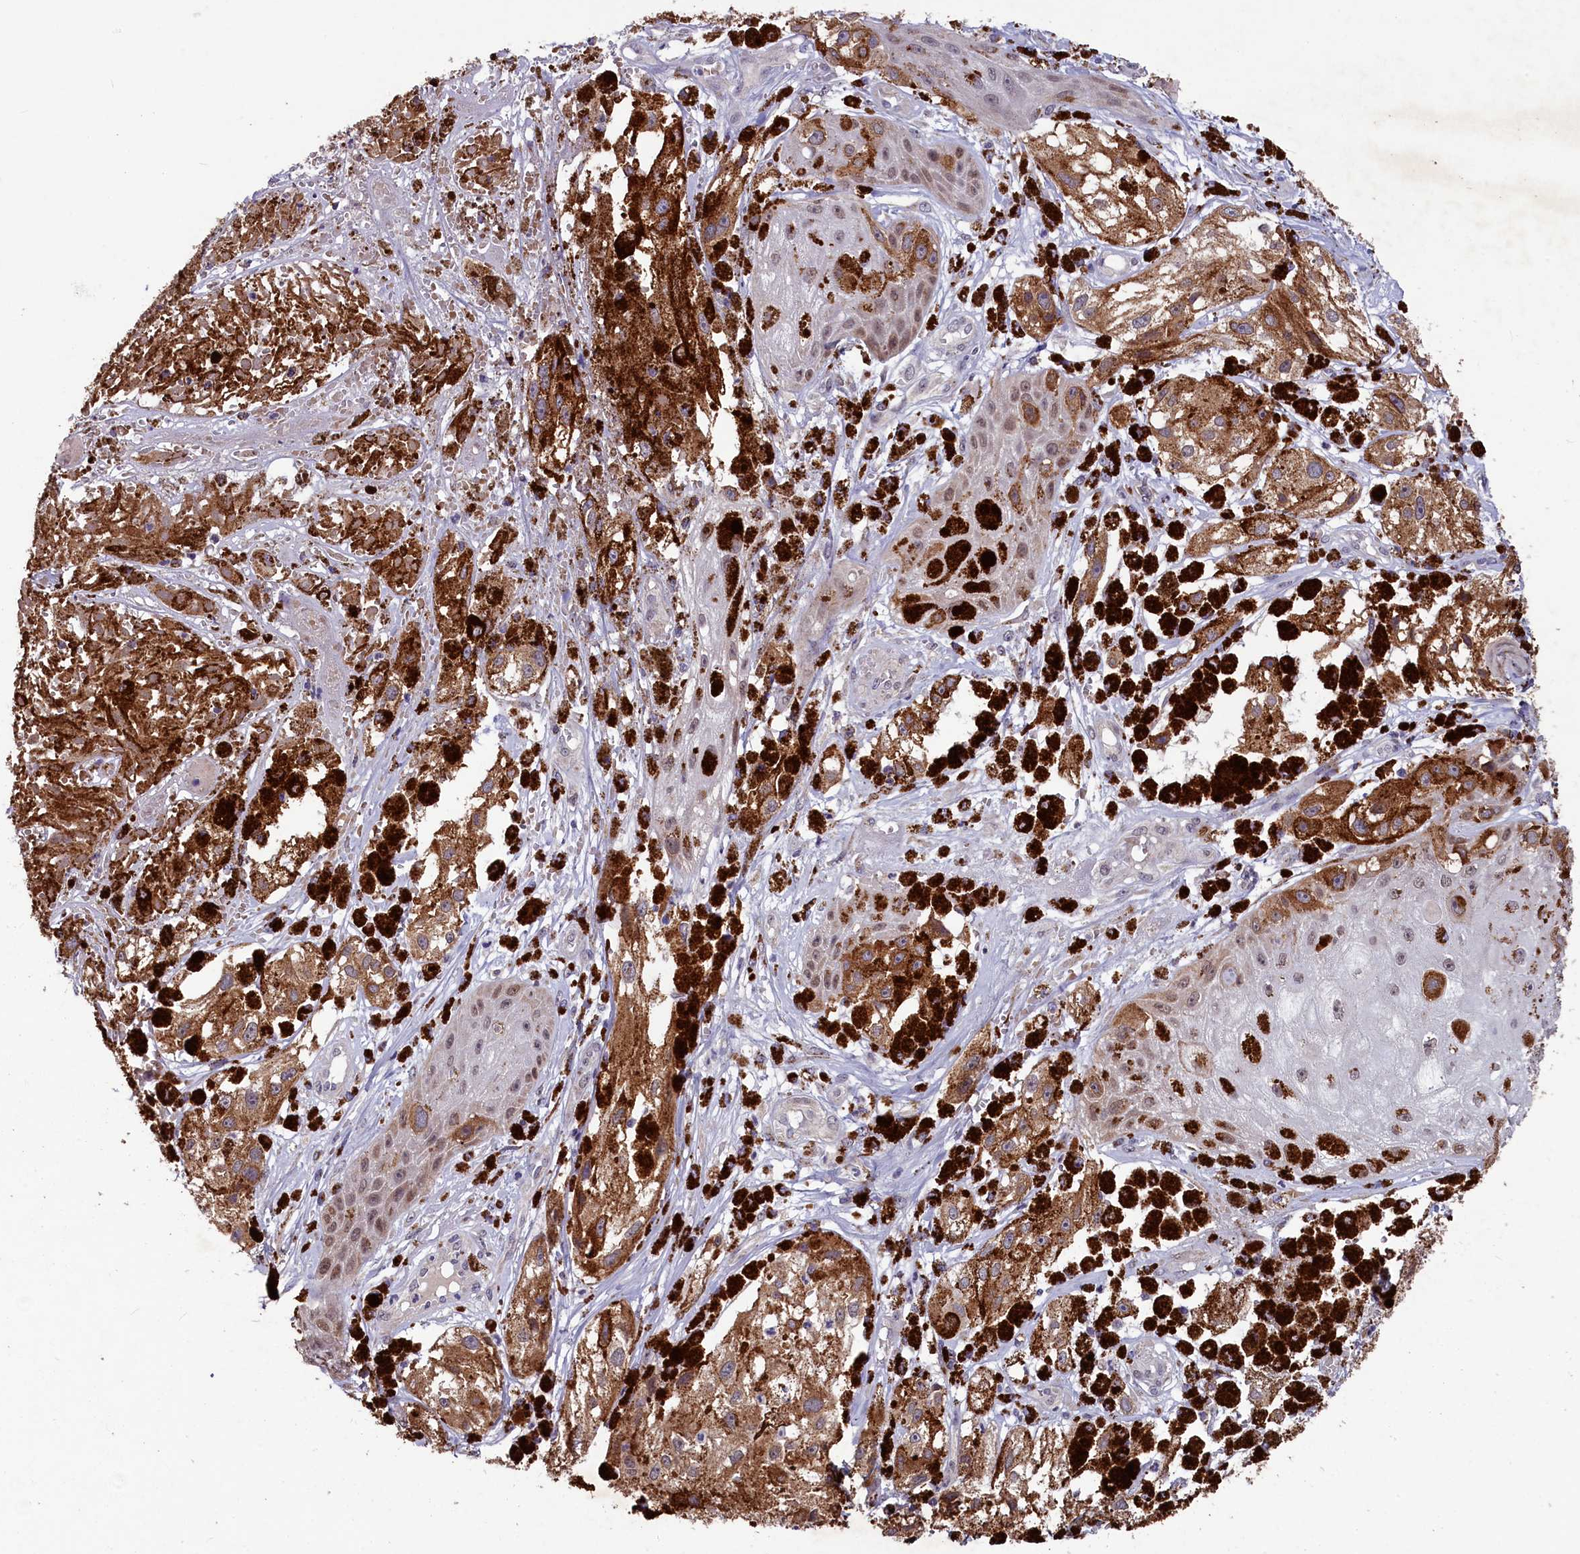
{"staining": {"intensity": "moderate", "quantity": ">75%", "location": "cytoplasmic/membranous"}, "tissue": "melanoma", "cell_type": "Tumor cells", "image_type": "cancer", "snomed": [{"axis": "morphology", "description": "Malignant melanoma, NOS"}, {"axis": "topography", "description": "Skin"}], "caption": "Immunohistochemistry image of neoplastic tissue: malignant melanoma stained using immunohistochemistry (IHC) reveals medium levels of moderate protein expression localized specifically in the cytoplasmic/membranous of tumor cells, appearing as a cytoplasmic/membranous brown color.", "gene": "SLC39A6", "patient": {"sex": "male", "age": 88}}